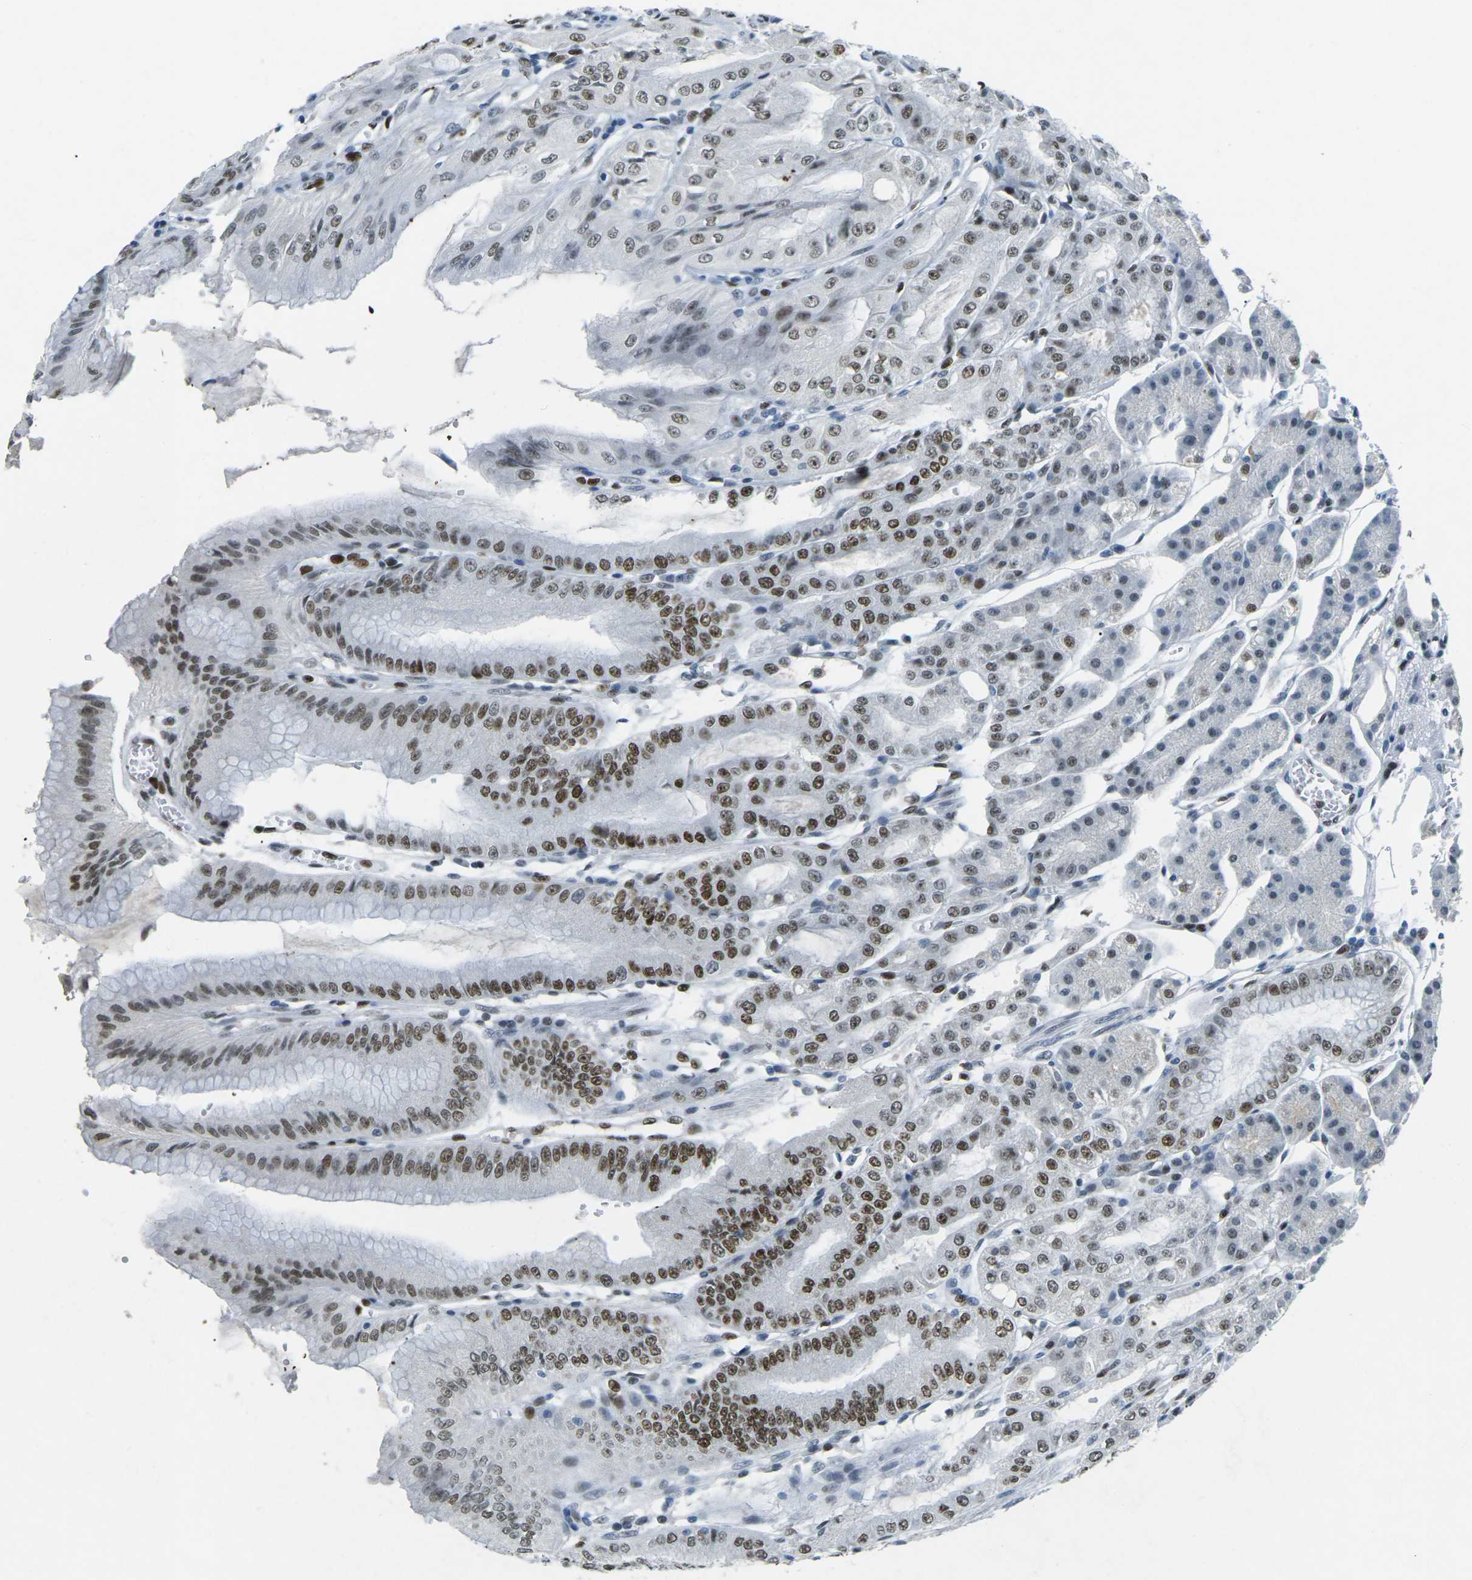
{"staining": {"intensity": "strong", "quantity": ">75%", "location": "nuclear"}, "tissue": "stomach", "cell_type": "Glandular cells", "image_type": "normal", "snomed": [{"axis": "morphology", "description": "Normal tissue, NOS"}, {"axis": "topography", "description": "Stomach, lower"}], "caption": "Strong nuclear protein expression is appreciated in approximately >75% of glandular cells in stomach.", "gene": "RB1", "patient": {"sex": "male", "age": 71}}